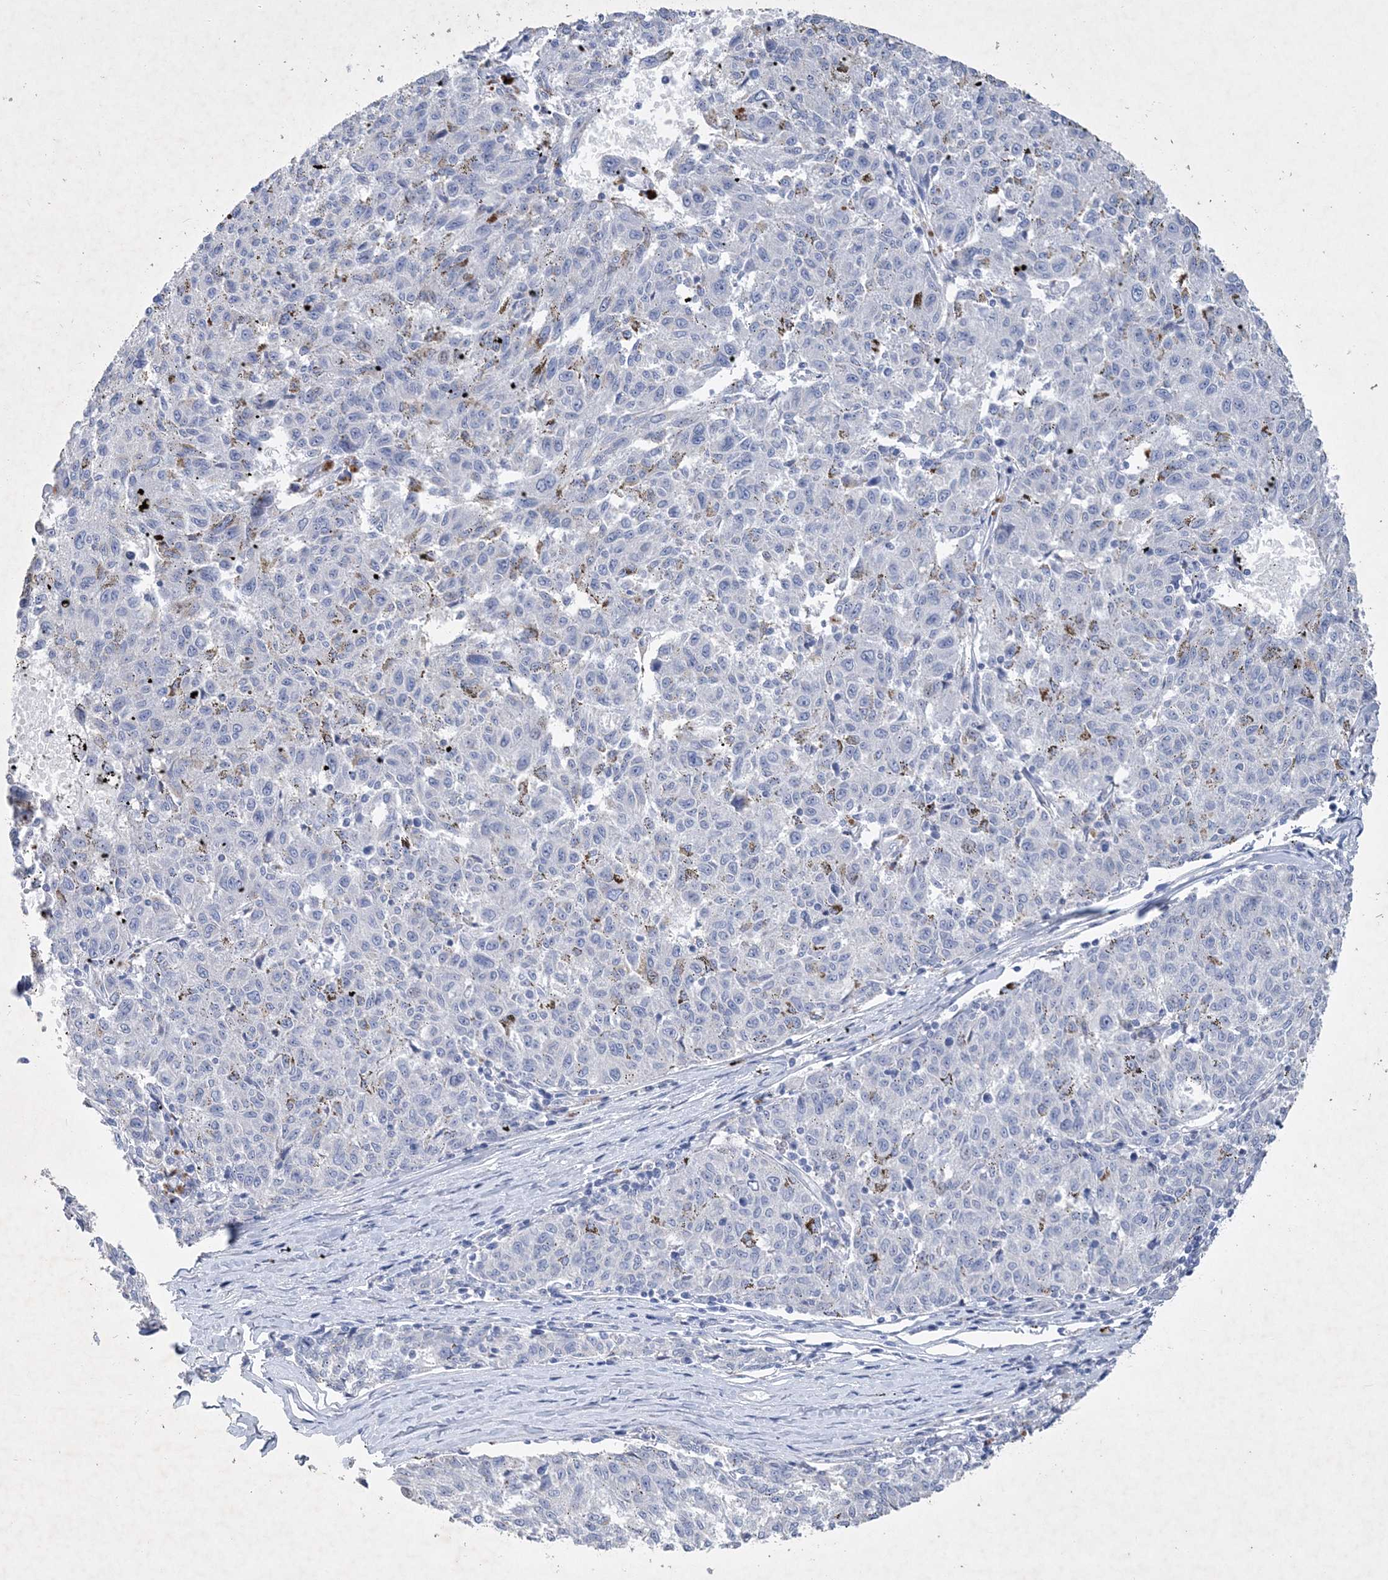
{"staining": {"intensity": "negative", "quantity": "none", "location": "none"}, "tissue": "melanoma", "cell_type": "Tumor cells", "image_type": "cancer", "snomed": [{"axis": "morphology", "description": "Malignant melanoma, NOS"}, {"axis": "topography", "description": "Skin"}], "caption": "Immunohistochemical staining of human malignant melanoma displays no significant positivity in tumor cells.", "gene": "COPS8", "patient": {"sex": "female", "age": 72}}